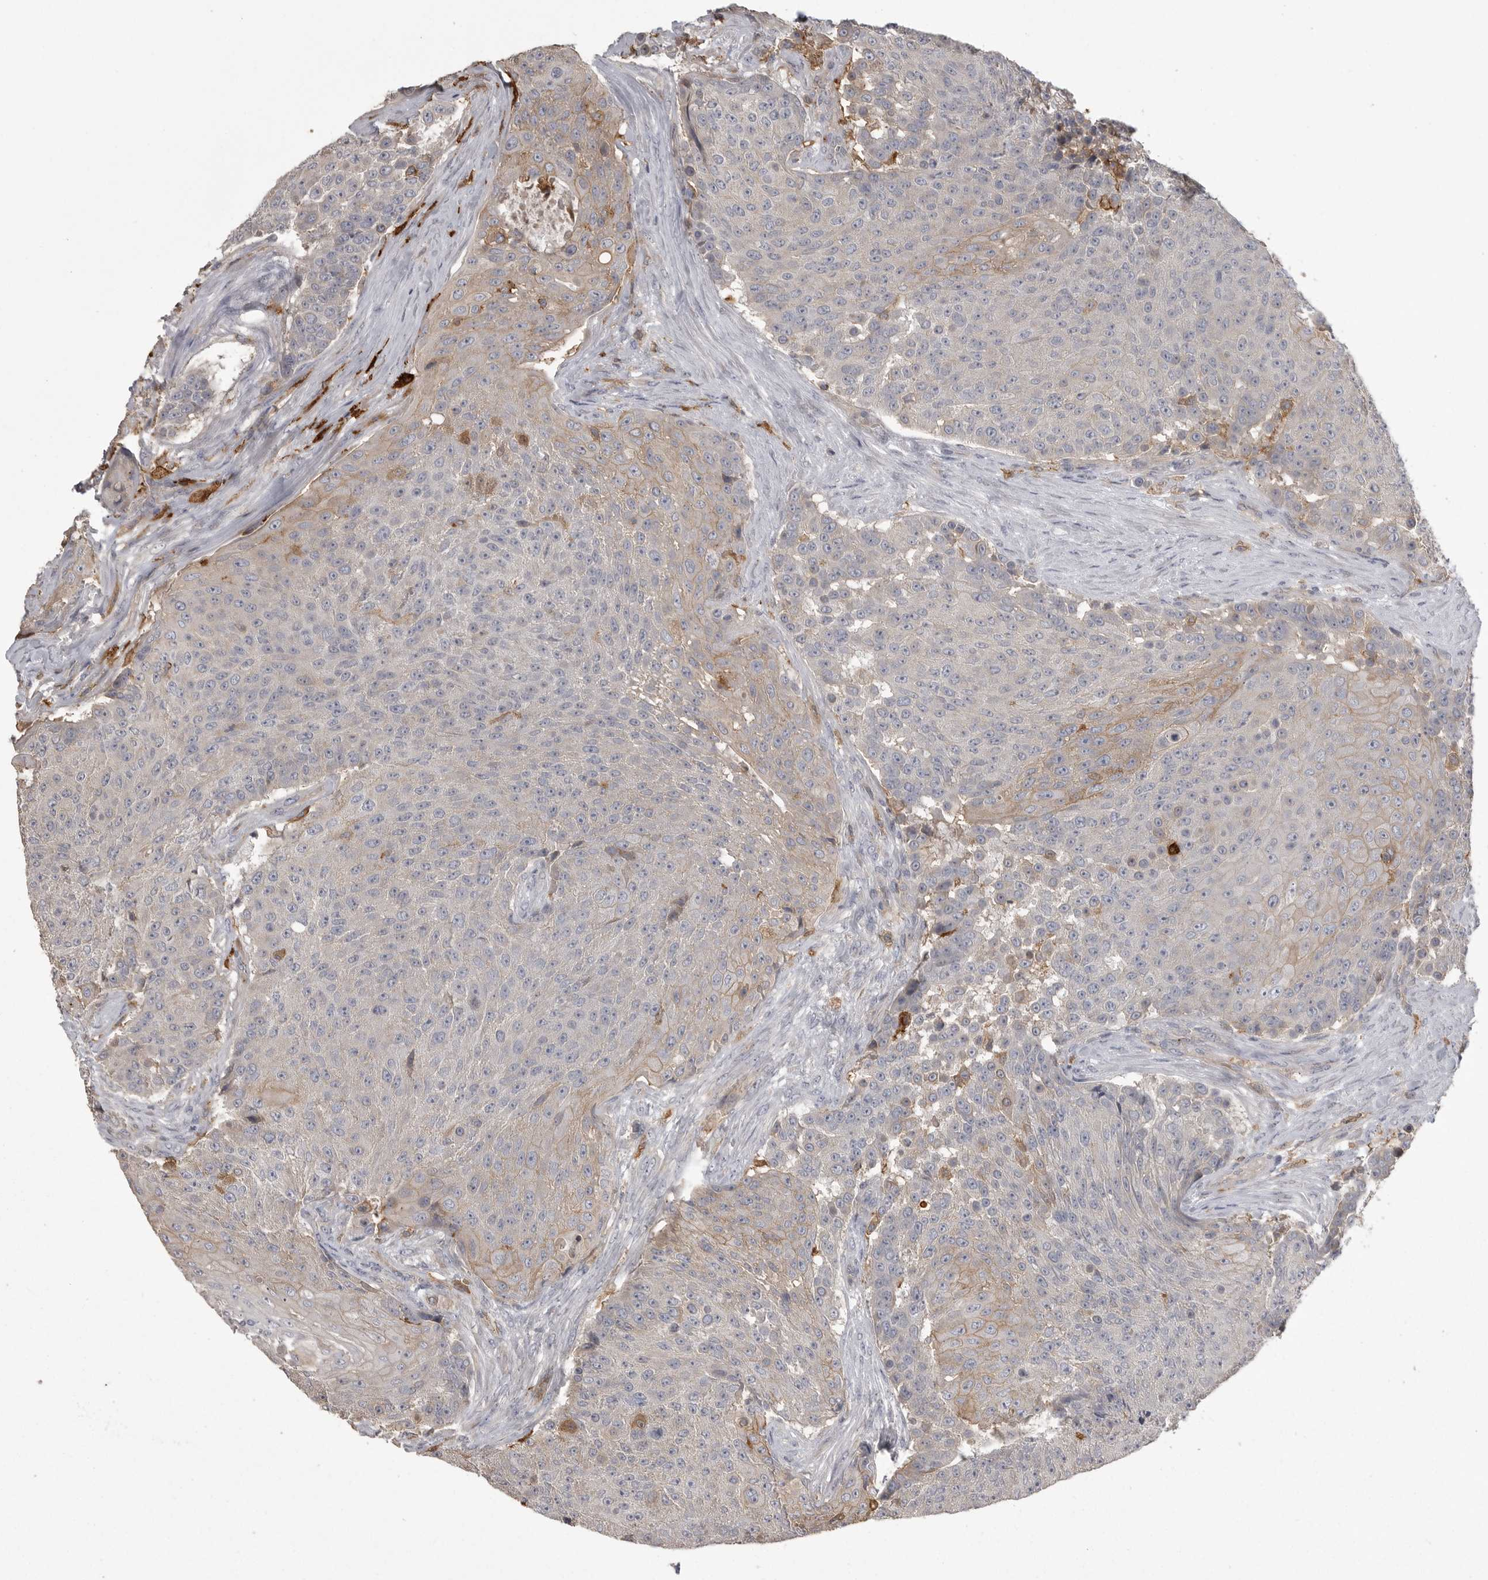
{"staining": {"intensity": "moderate", "quantity": "<25%", "location": "cytoplasmic/membranous"}, "tissue": "urothelial cancer", "cell_type": "Tumor cells", "image_type": "cancer", "snomed": [{"axis": "morphology", "description": "Urothelial carcinoma, High grade"}, {"axis": "topography", "description": "Urinary bladder"}], "caption": "DAB (3,3'-diaminobenzidine) immunohistochemical staining of human high-grade urothelial carcinoma exhibits moderate cytoplasmic/membranous protein staining in about <25% of tumor cells. (brown staining indicates protein expression, while blue staining denotes nuclei).", "gene": "CMTM6", "patient": {"sex": "female", "age": 63}}